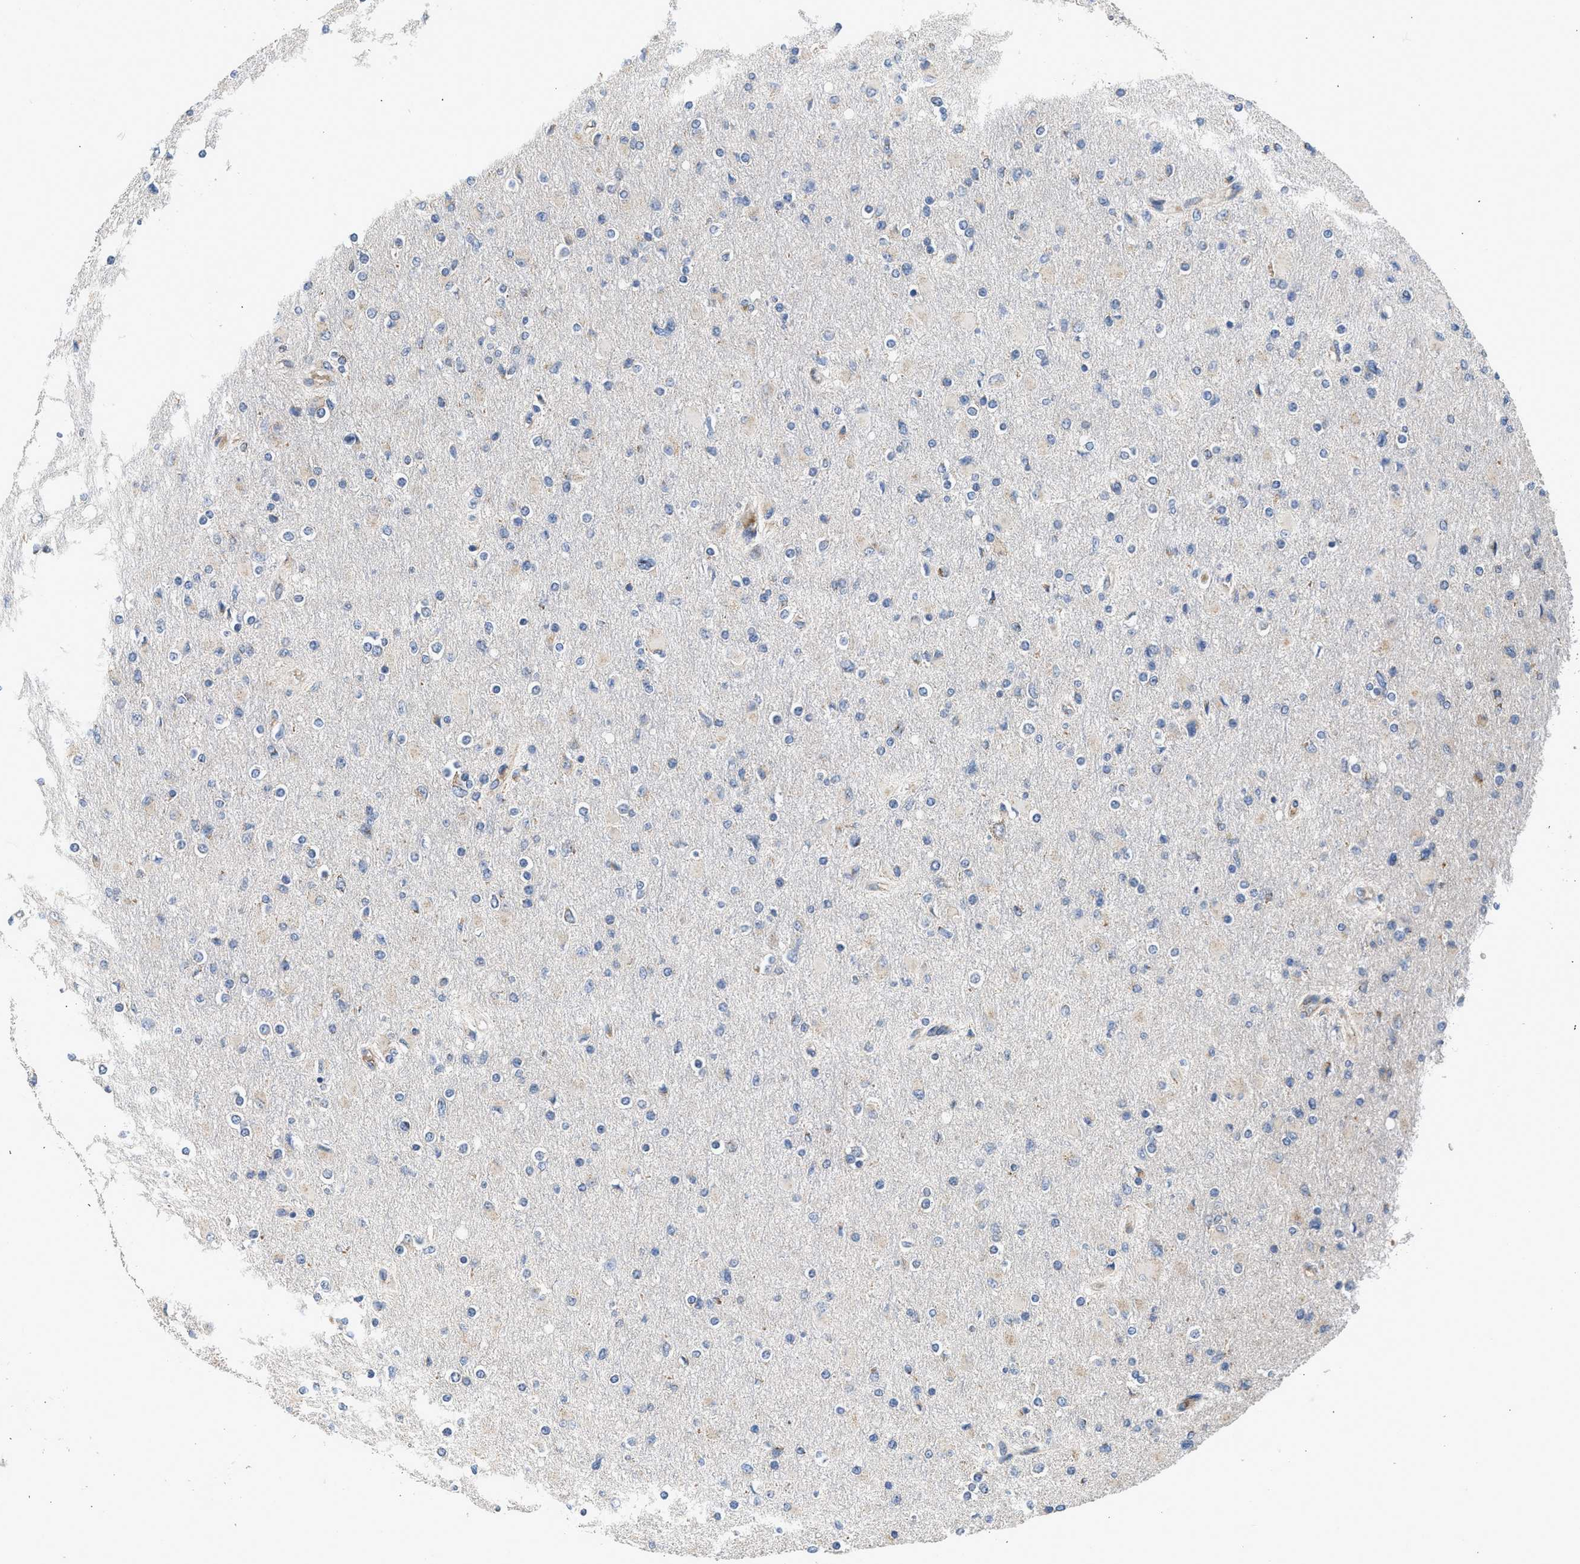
{"staining": {"intensity": "negative", "quantity": "none", "location": "none"}, "tissue": "glioma", "cell_type": "Tumor cells", "image_type": "cancer", "snomed": [{"axis": "morphology", "description": "Glioma, malignant, High grade"}, {"axis": "topography", "description": "Cerebral cortex"}], "caption": "Immunohistochemical staining of human malignant high-grade glioma exhibits no significant expression in tumor cells.", "gene": "PIM1", "patient": {"sex": "female", "age": 36}}